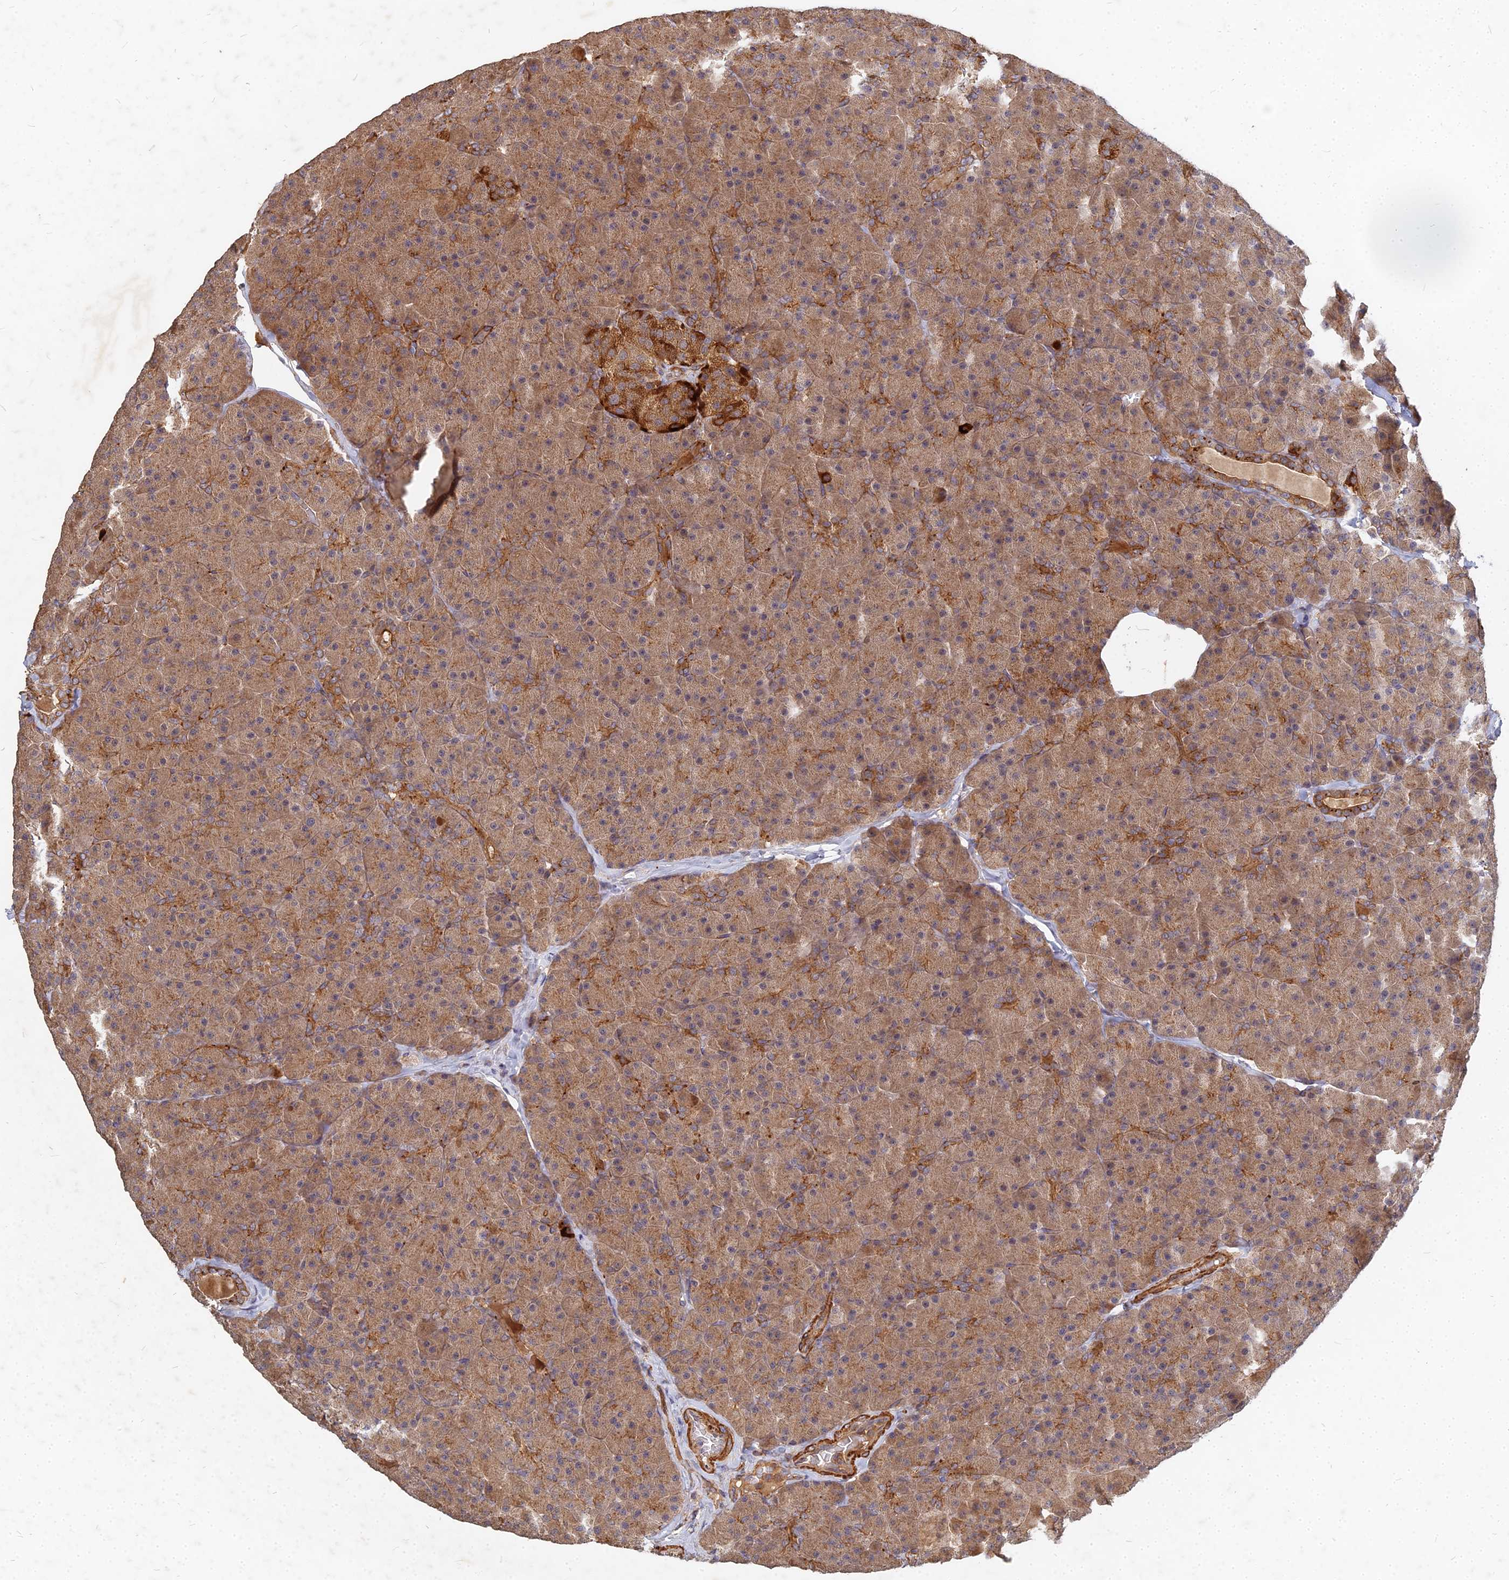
{"staining": {"intensity": "moderate", "quantity": ">75%", "location": "cytoplasmic/membranous"}, "tissue": "pancreas", "cell_type": "Exocrine glandular cells", "image_type": "normal", "snomed": [{"axis": "morphology", "description": "Normal tissue, NOS"}, {"axis": "topography", "description": "Pancreas"}], "caption": "DAB (3,3'-diaminobenzidine) immunohistochemical staining of benign human pancreas demonstrates moderate cytoplasmic/membranous protein expression in about >75% of exocrine glandular cells.", "gene": "UBE2W", "patient": {"sex": "male", "age": 36}}